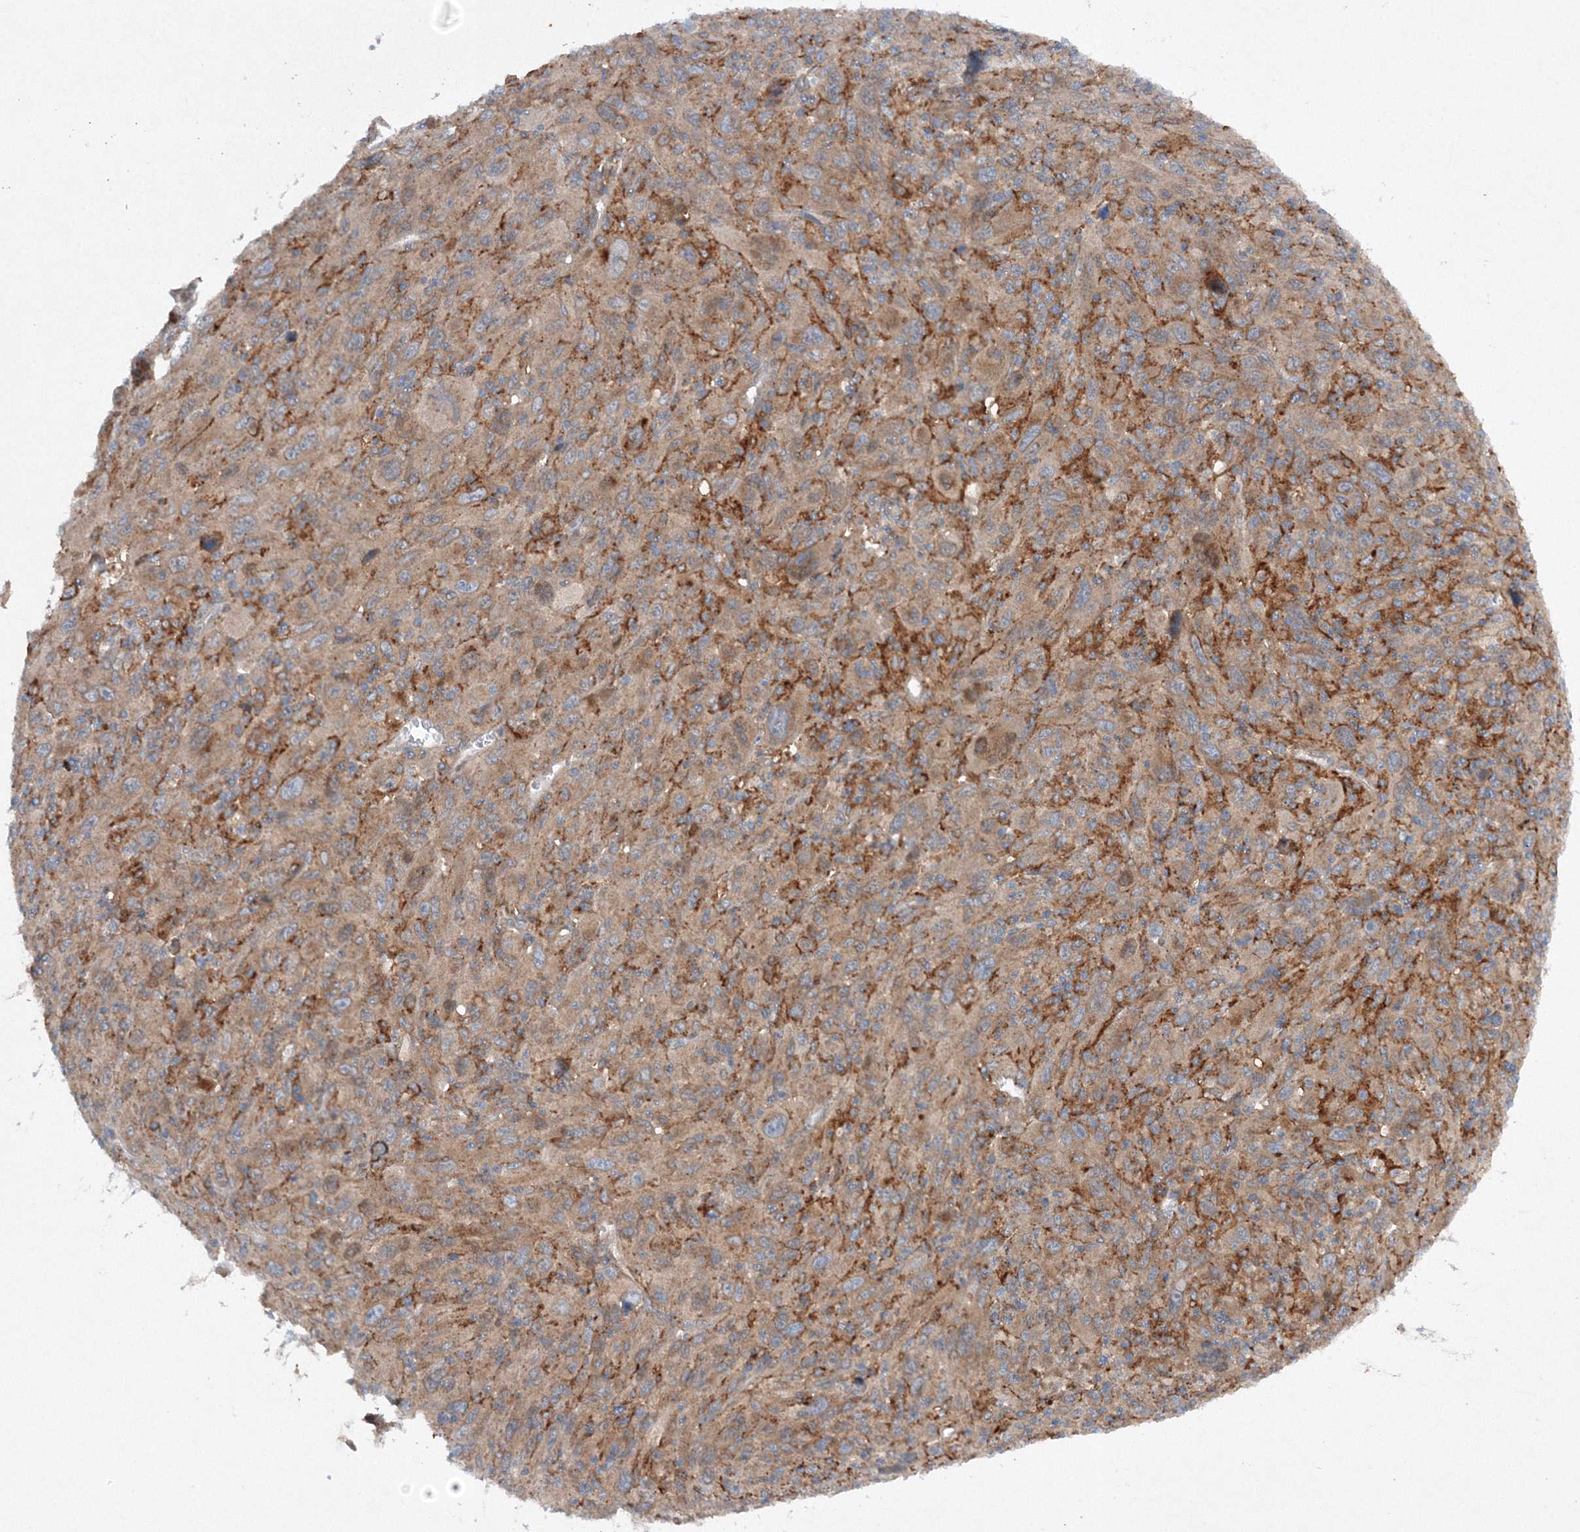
{"staining": {"intensity": "moderate", "quantity": ">75%", "location": "cytoplasmic/membranous"}, "tissue": "melanoma", "cell_type": "Tumor cells", "image_type": "cancer", "snomed": [{"axis": "morphology", "description": "Malignant melanoma, Metastatic site"}, {"axis": "topography", "description": "Skin"}], "caption": "Tumor cells display medium levels of moderate cytoplasmic/membranous expression in approximately >75% of cells in human malignant melanoma (metastatic site).", "gene": "SLC36A1", "patient": {"sex": "female", "age": 56}}